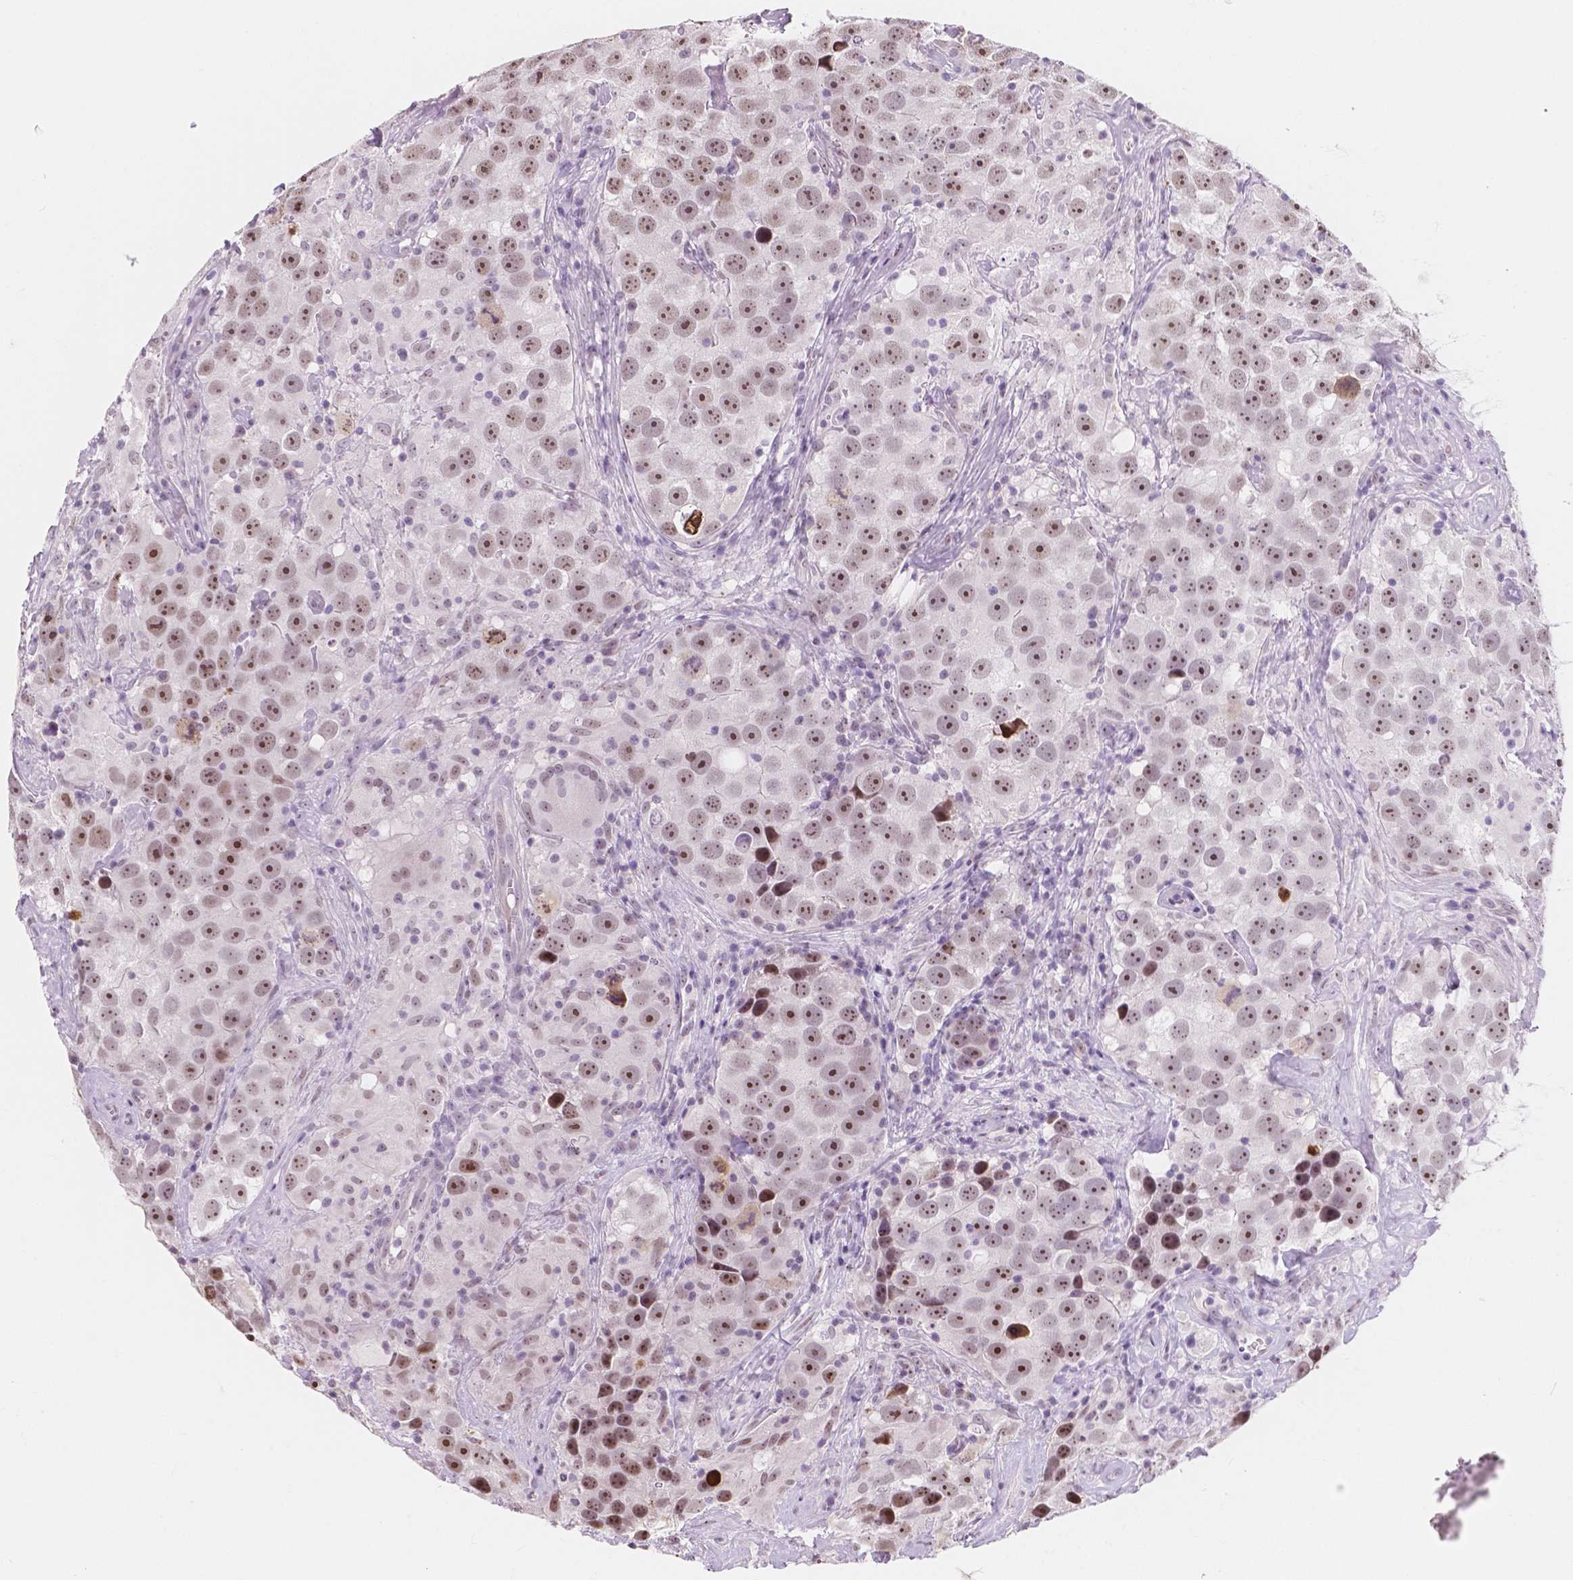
{"staining": {"intensity": "moderate", "quantity": ">75%", "location": "nuclear"}, "tissue": "testis cancer", "cell_type": "Tumor cells", "image_type": "cancer", "snomed": [{"axis": "morphology", "description": "Seminoma, NOS"}, {"axis": "topography", "description": "Testis"}], "caption": "Tumor cells demonstrate medium levels of moderate nuclear expression in about >75% of cells in testis cancer (seminoma).", "gene": "NOLC1", "patient": {"sex": "male", "age": 49}}